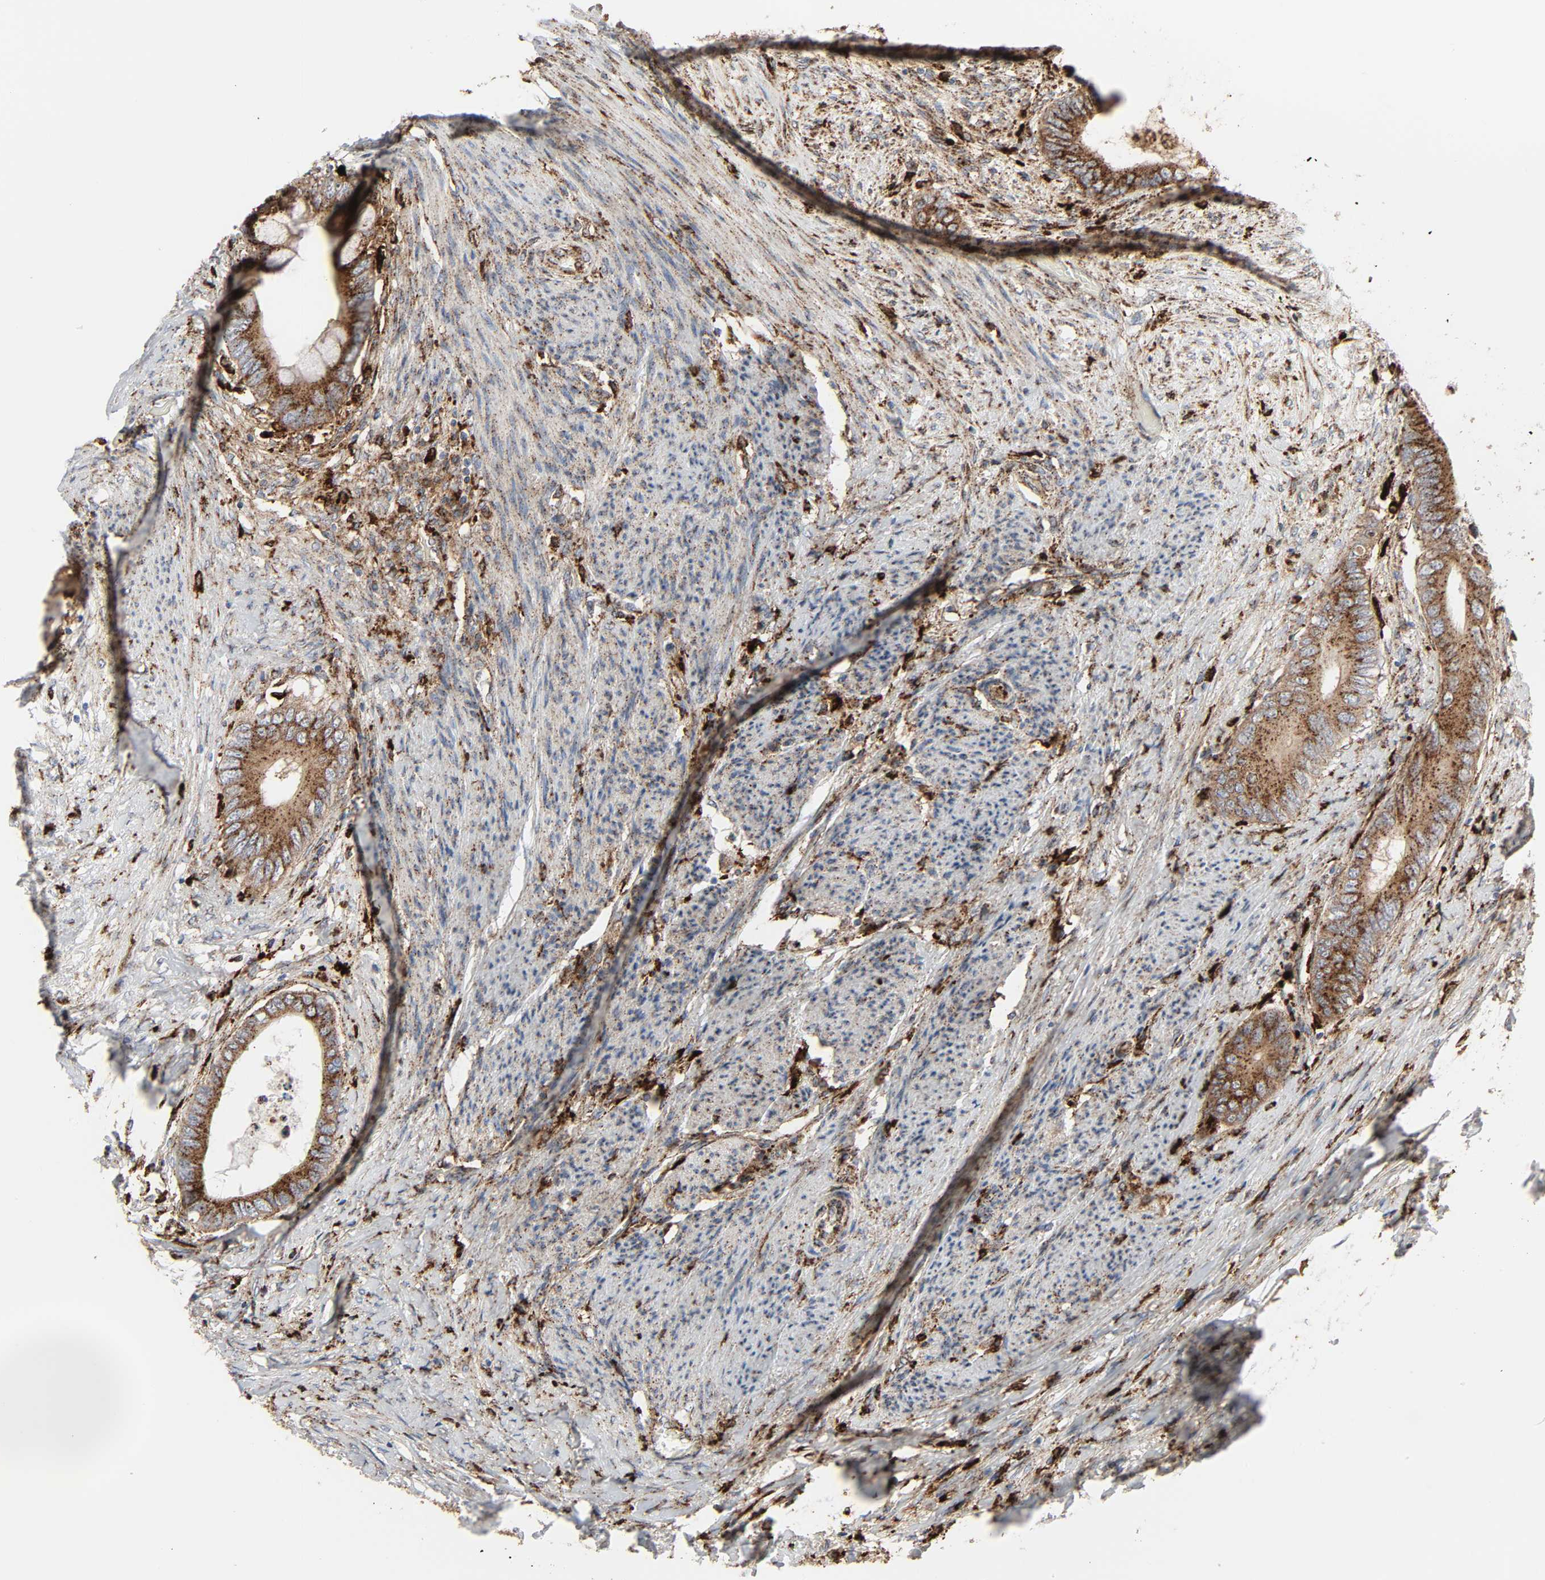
{"staining": {"intensity": "strong", "quantity": ">75%", "location": "cytoplasmic/membranous"}, "tissue": "colorectal cancer", "cell_type": "Tumor cells", "image_type": "cancer", "snomed": [{"axis": "morphology", "description": "Normal tissue, NOS"}, {"axis": "morphology", "description": "Adenocarcinoma, NOS"}, {"axis": "topography", "description": "Rectum"}, {"axis": "topography", "description": "Peripheral nerve tissue"}], "caption": "About >75% of tumor cells in colorectal cancer (adenocarcinoma) reveal strong cytoplasmic/membranous protein staining as visualized by brown immunohistochemical staining.", "gene": "PSAP", "patient": {"sex": "female", "age": 77}}